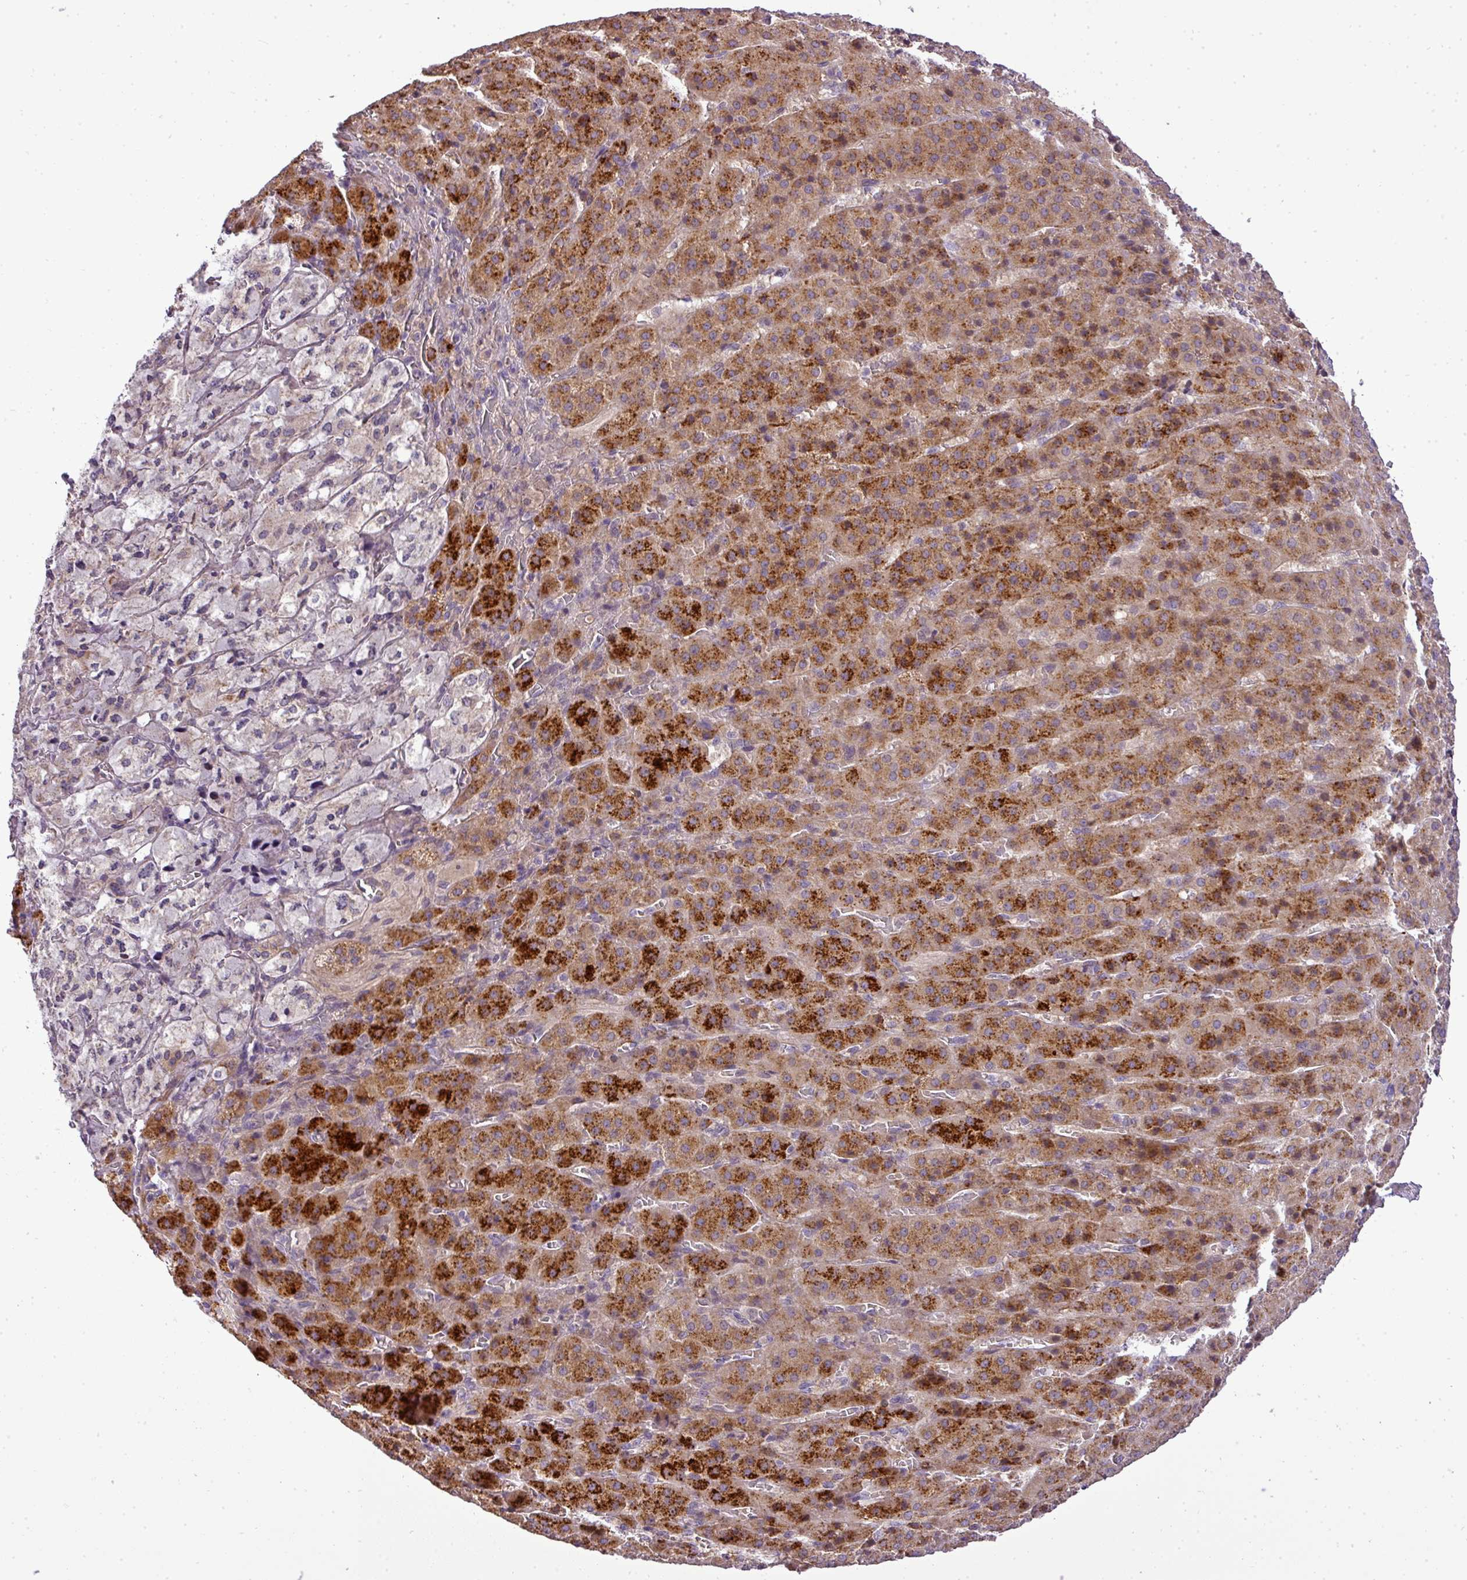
{"staining": {"intensity": "strong", "quantity": "25%-75%", "location": "cytoplasmic/membranous"}, "tissue": "adrenal gland", "cell_type": "Glandular cells", "image_type": "normal", "snomed": [{"axis": "morphology", "description": "Normal tissue, NOS"}, {"axis": "topography", "description": "Adrenal gland"}], "caption": "Brown immunohistochemical staining in benign adrenal gland demonstrates strong cytoplasmic/membranous staining in about 25%-75% of glandular cells. (IHC, brightfield microscopy, high magnification).", "gene": "ZDHHC1", "patient": {"sex": "female", "age": 41}}